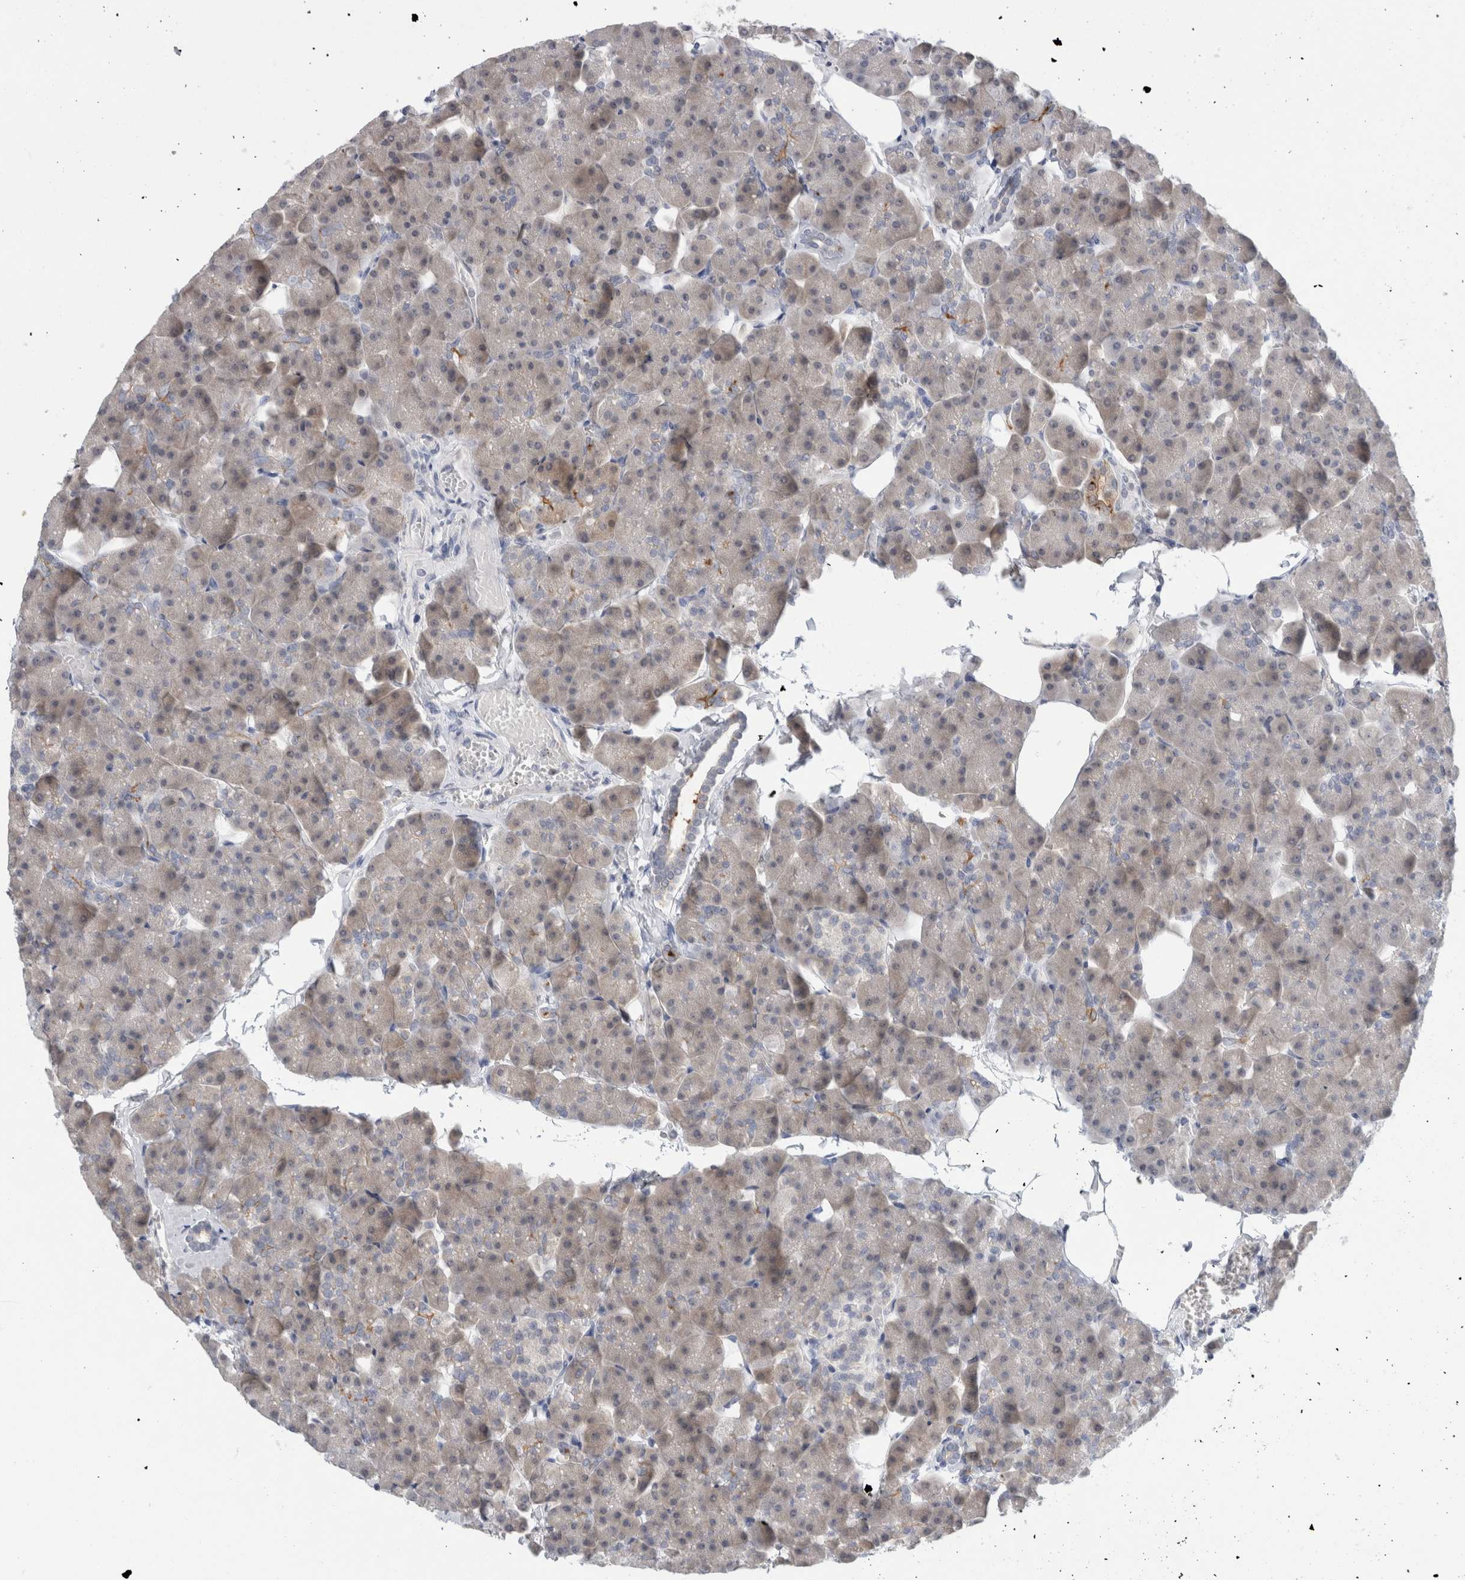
{"staining": {"intensity": "moderate", "quantity": "25%-75%", "location": "cytoplasmic/membranous"}, "tissue": "pancreas", "cell_type": "Exocrine glandular cells", "image_type": "normal", "snomed": [{"axis": "morphology", "description": "Normal tissue, NOS"}, {"axis": "topography", "description": "Pancreas"}], "caption": "Immunohistochemical staining of benign pancreas exhibits moderate cytoplasmic/membranous protein positivity in about 25%-75% of exocrine glandular cells.", "gene": "CASP6", "patient": {"sex": "male", "age": 35}}